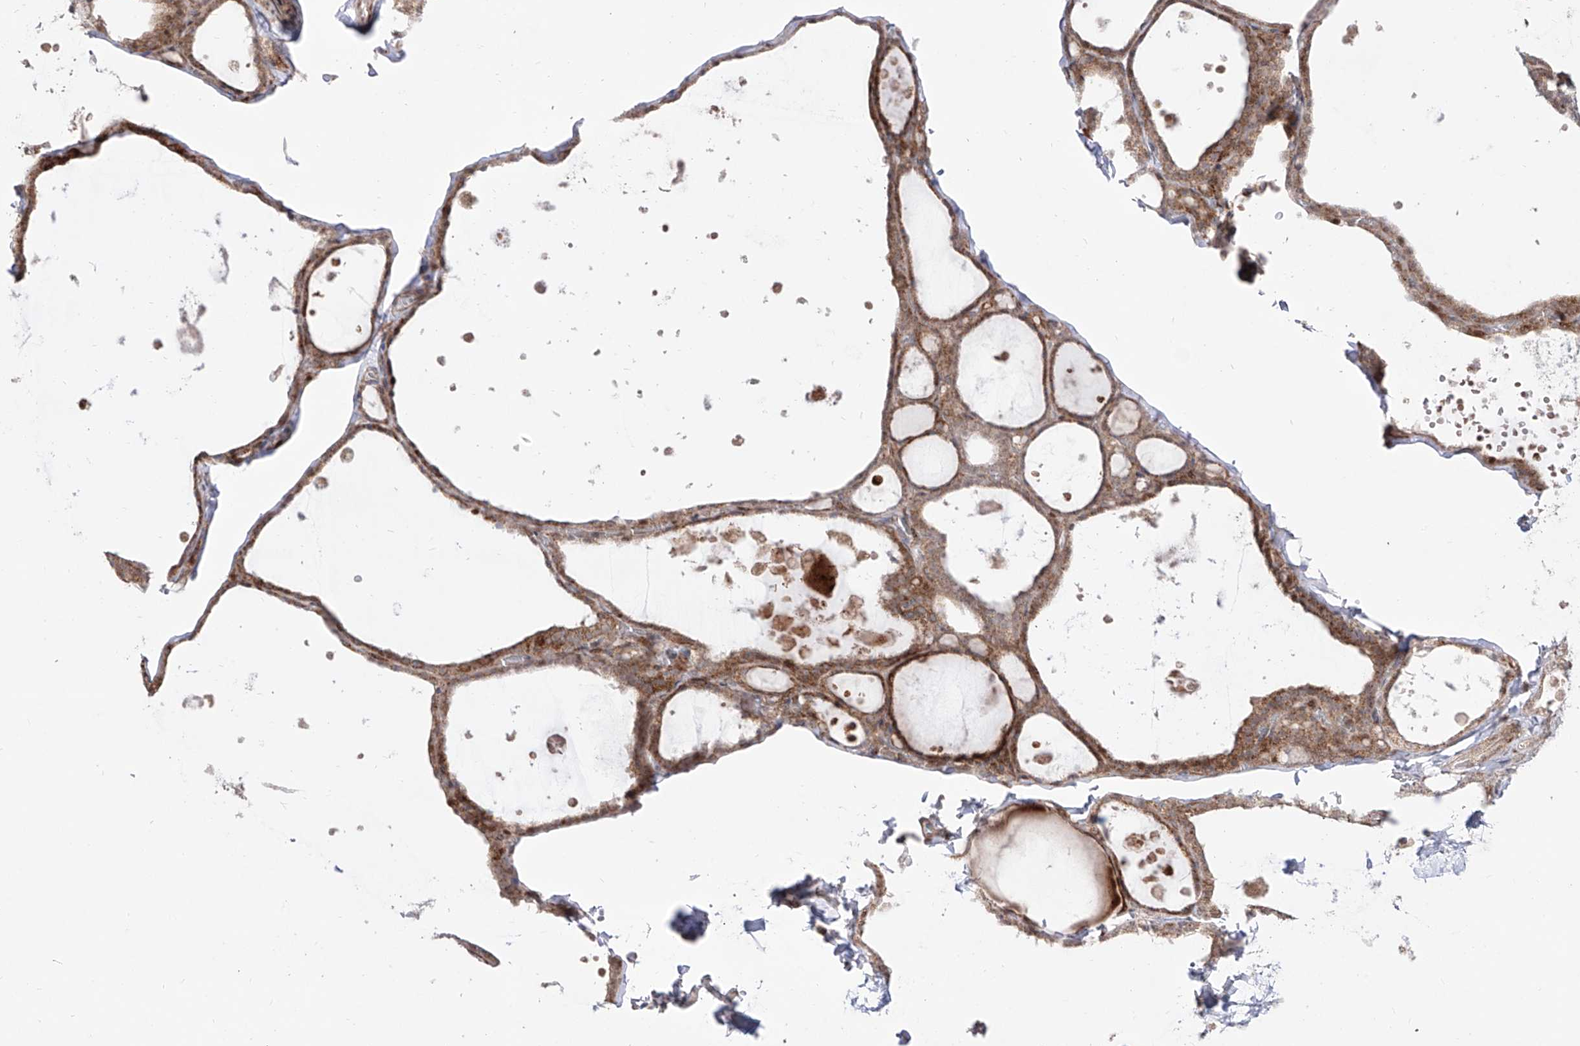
{"staining": {"intensity": "moderate", "quantity": ">75%", "location": "cytoplasmic/membranous"}, "tissue": "thyroid gland", "cell_type": "Glandular cells", "image_type": "normal", "snomed": [{"axis": "morphology", "description": "Normal tissue, NOS"}, {"axis": "topography", "description": "Thyroid gland"}], "caption": "The micrograph shows immunohistochemical staining of unremarkable thyroid gland. There is moderate cytoplasmic/membranous expression is appreciated in about >75% of glandular cells.", "gene": "ZNF180", "patient": {"sex": "male", "age": 56}}